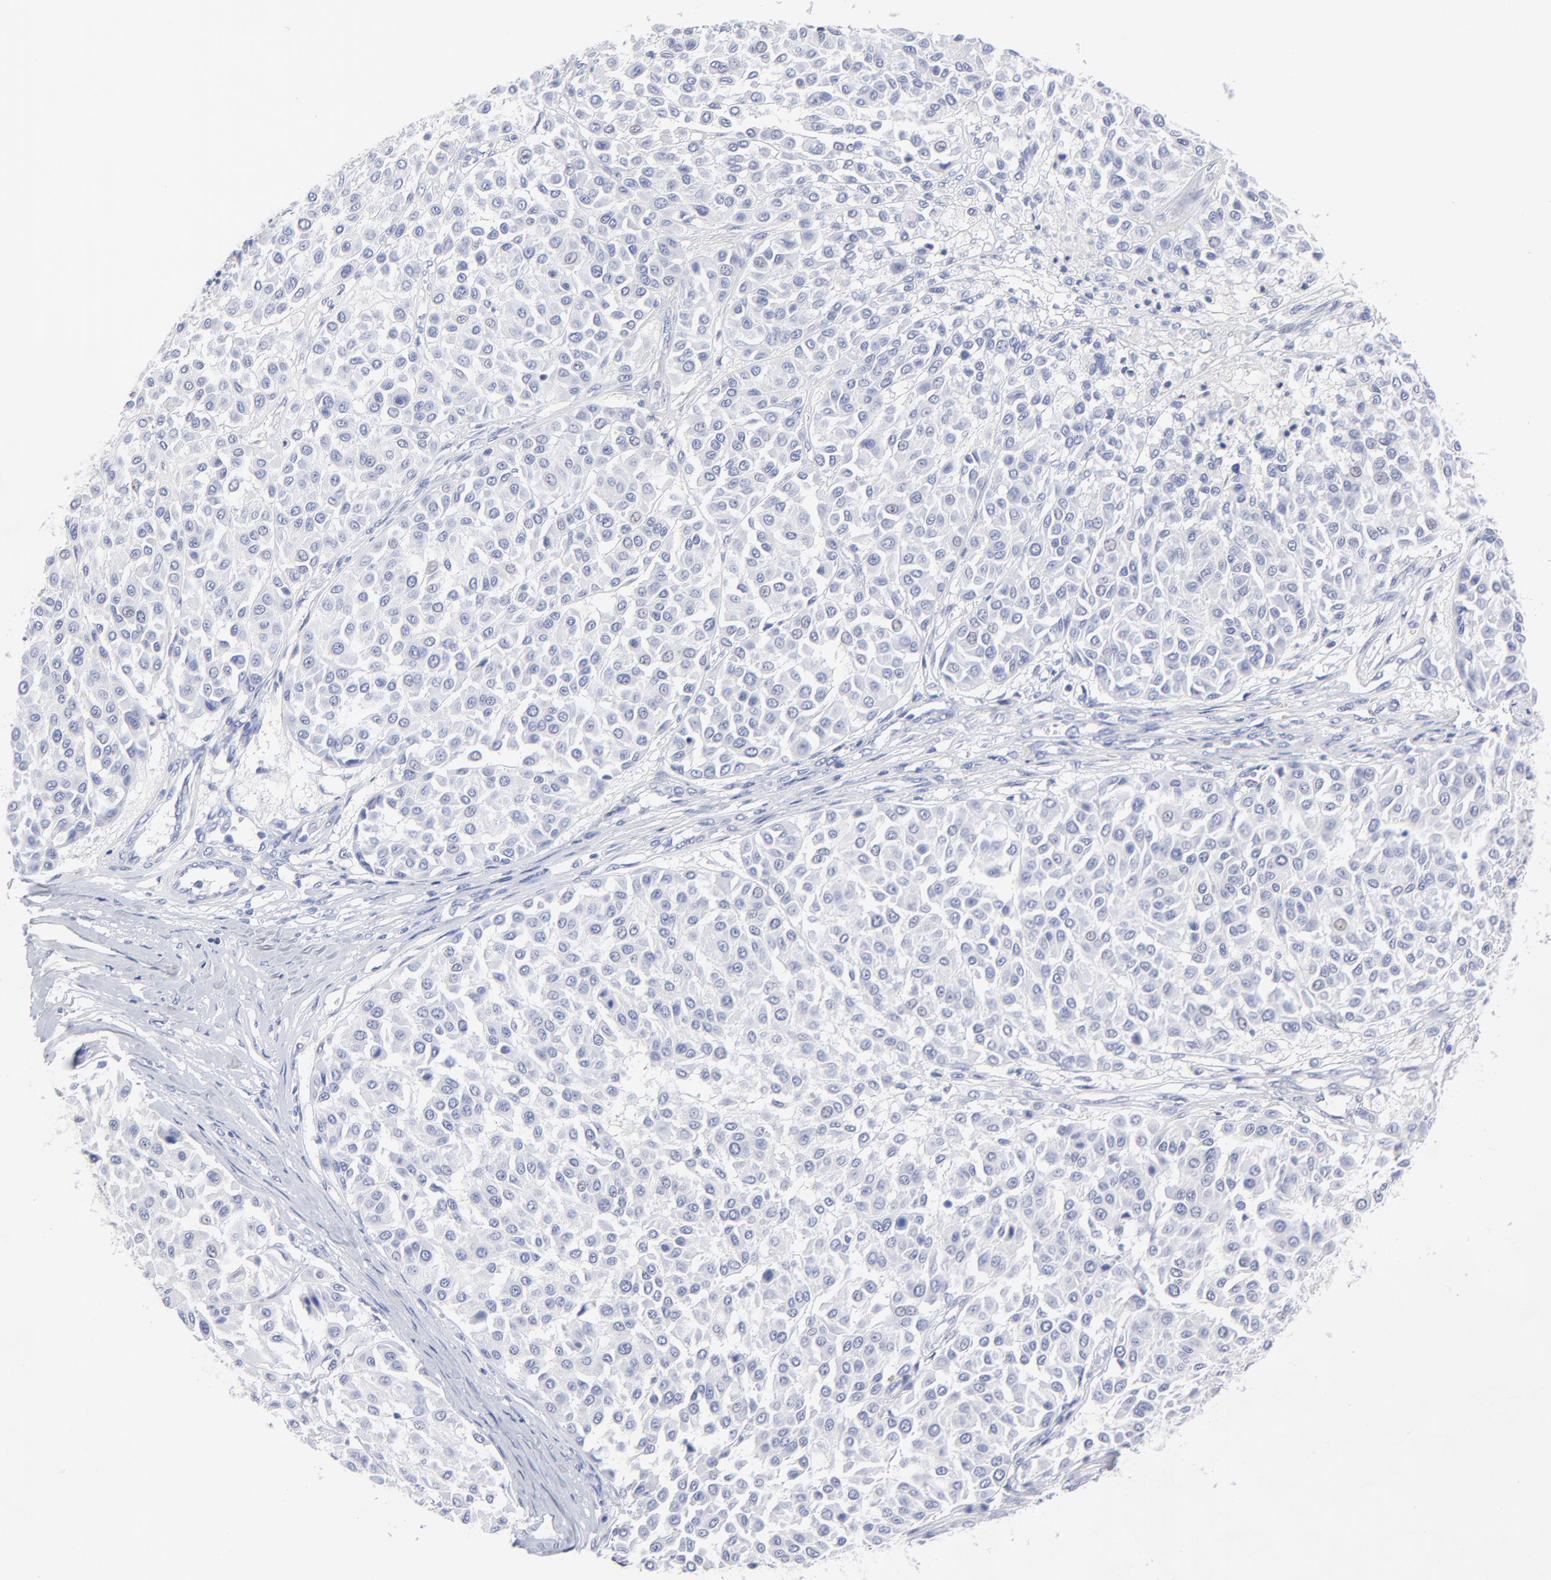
{"staining": {"intensity": "negative", "quantity": "none", "location": "none"}, "tissue": "melanoma", "cell_type": "Tumor cells", "image_type": "cancer", "snomed": [{"axis": "morphology", "description": "Malignant melanoma, Metastatic site"}, {"axis": "topography", "description": "Soft tissue"}], "caption": "A photomicrograph of malignant melanoma (metastatic site) stained for a protein exhibits no brown staining in tumor cells.", "gene": "CNTN3", "patient": {"sex": "male", "age": 41}}